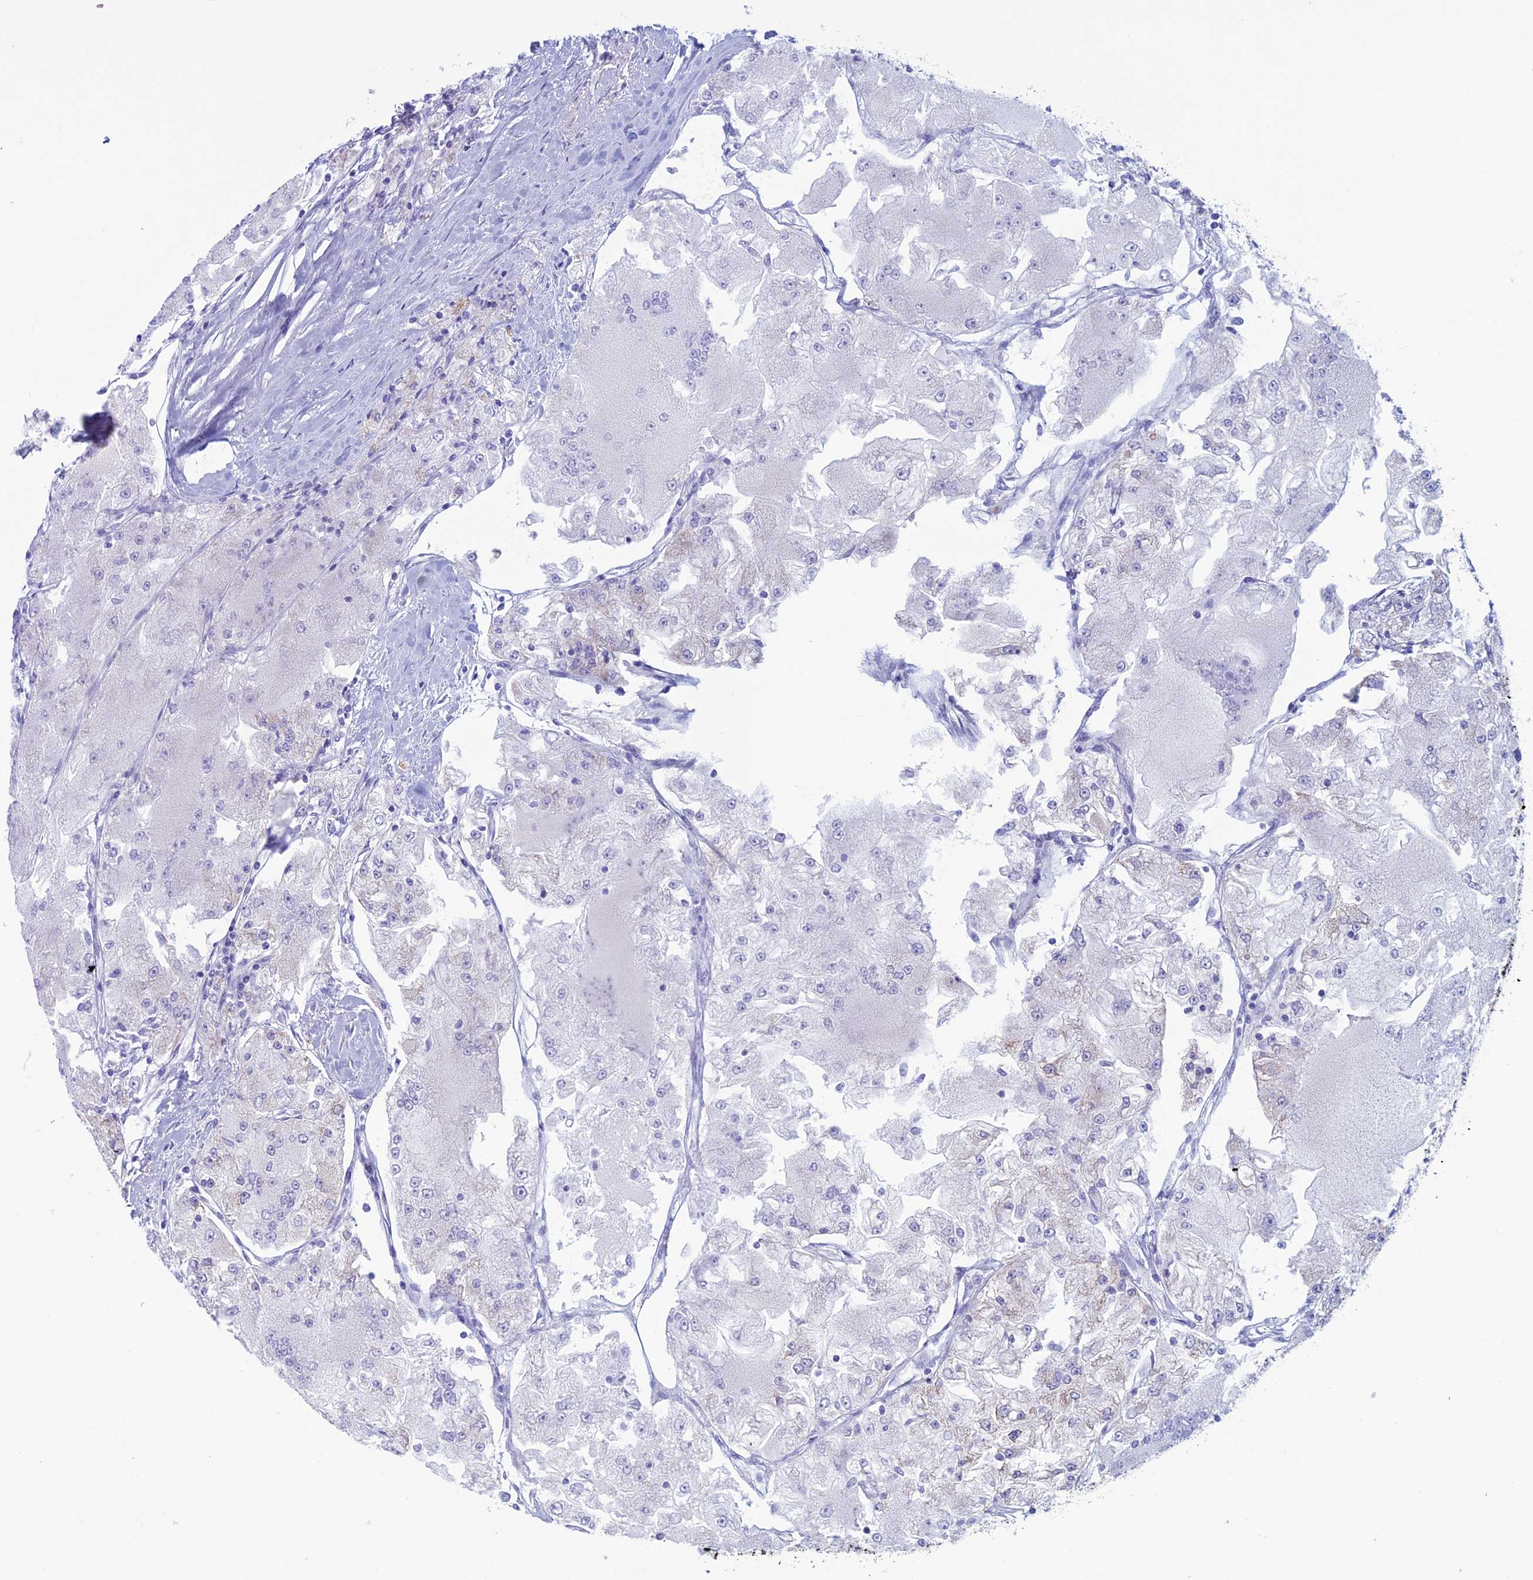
{"staining": {"intensity": "negative", "quantity": "none", "location": "none"}, "tissue": "renal cancer", "cell_type": "Tumor cells", "image_type": "cancer", "snomed": [{"axis": "morphology", "description": "Adenocarcinoma, NOS"}, {"axis": "topography", "description": "Kidney"}], "caption": "Immunohistochemical staining of renal cancer (adenocarcinoma) displays no significant positivity in tumor cells.", "gene": "MFSD12", "patient": {"sex": "female", "age": 72}}